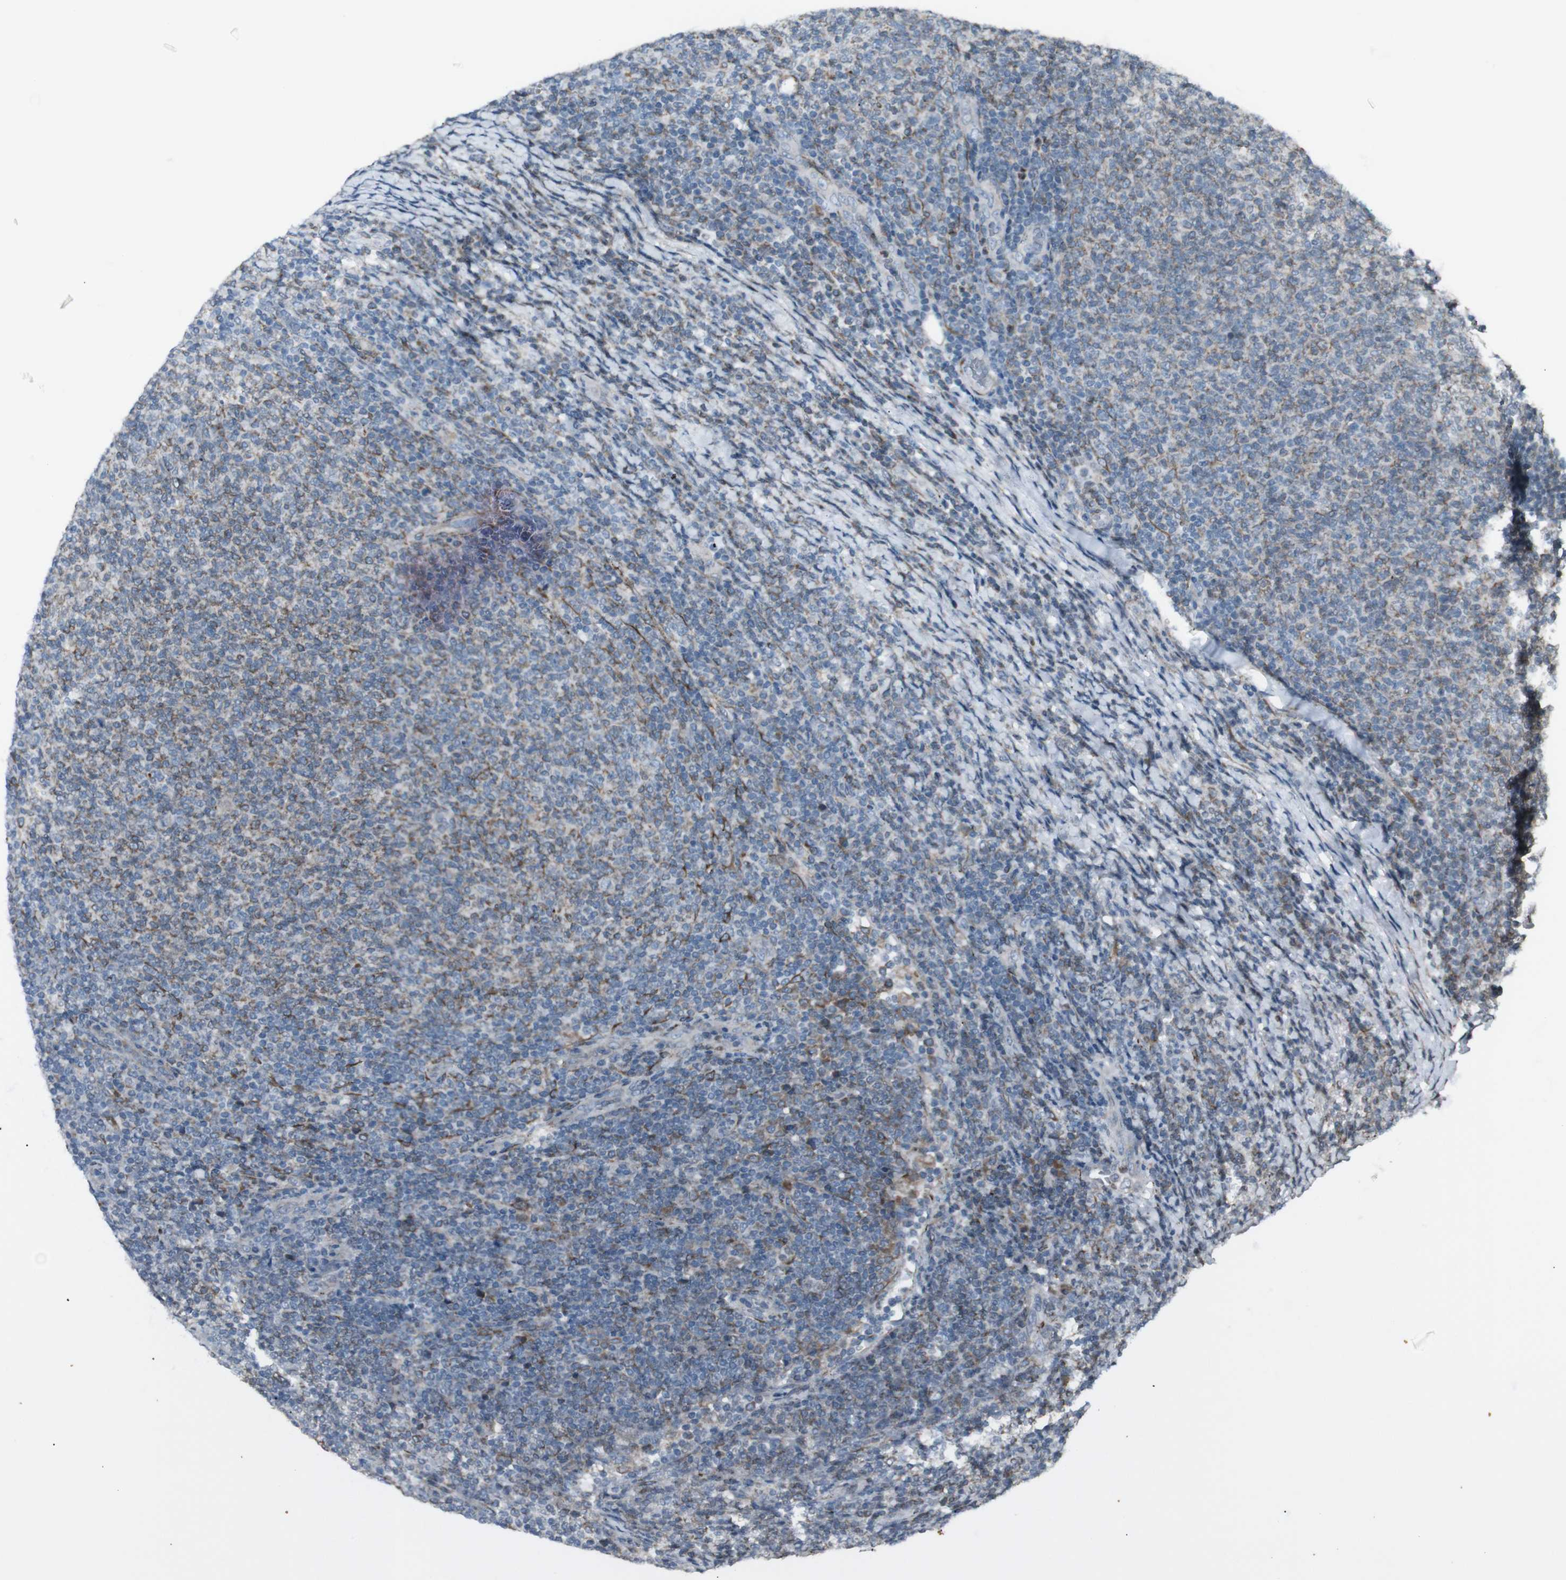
{"staining": {"intensity": "negative", "quantity": "none", "location": "none"}, "tissue": "lymphoma", "cell_type": "Tumor cells", "image_type": "cancer", "snomed": [{"axis": "morphology", "description": "Malignant lymphoma, non-Hodgkin's type, Low grade"}, {"axis": "topography", "description": "Lymph node"}], "caption": "DAB (3,3'-diaminobenzidine) immunohistochemical staining of human low-grade malignant lymphoma, non-Hodgkin's type shows no significant expression in tumor cells.", "gene": "LNPK", "patient": {"sex": "male", "age": 66}}